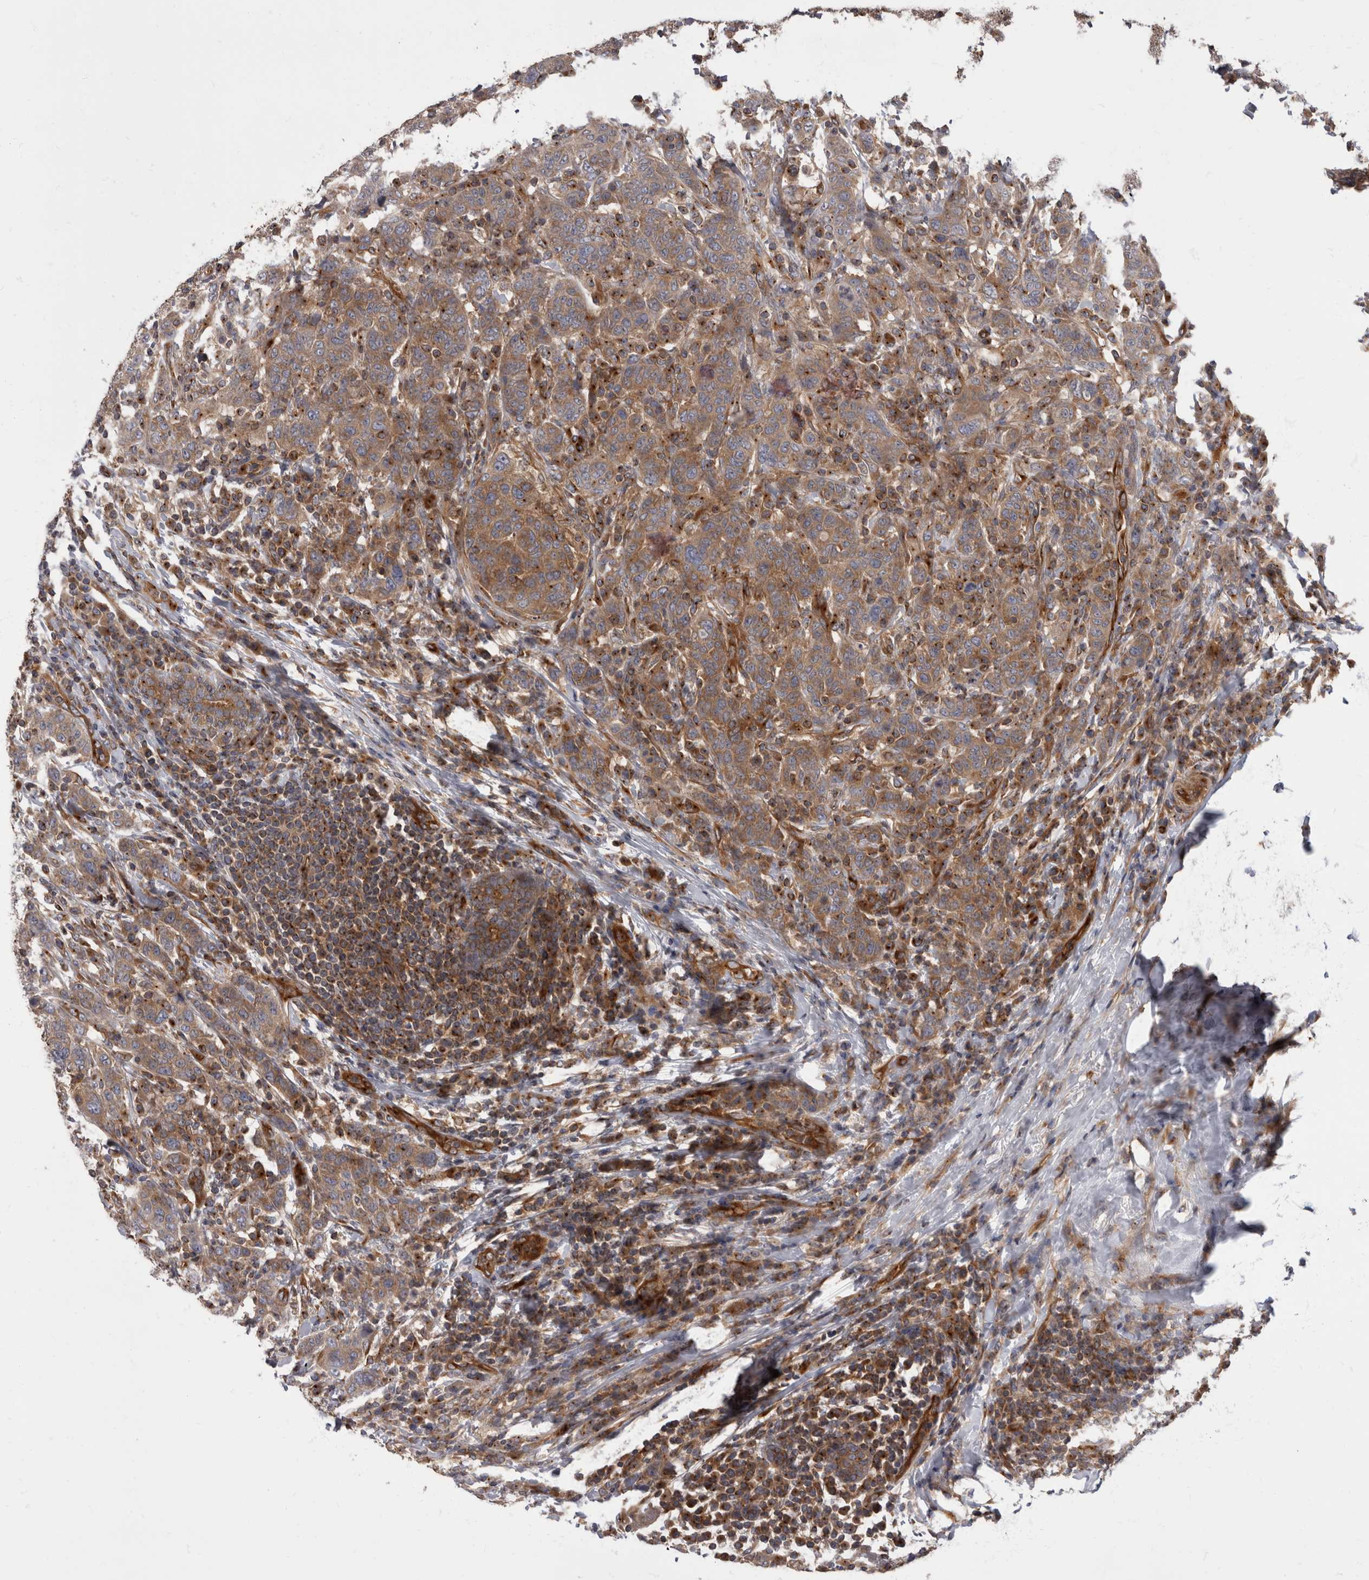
{"staining": {"intensity": "moderate", "quantity": ">75%", "location": "cytoplasmic/membranous"}, "tissue": "breast cancer", "cell_type": "Tumor cells", "image_type": "cancer", "snomed": [{"axis": "morphology", "description": "Duct carcinoma"}, {"axis": "topography", "description": "Breast"}], "caption": "High-power microscopy captured an immunohistochemistry (IHC) photomicrograph of breast invasive ductal carcinoma, revealing moderate cytoplasmic/membranous staining in about >75% of tumor cells. (DAB (3,3'-diaminobenzidine) IHC with brightfield microscopy, high magnification).", "gene": "HOOK3", "patient": {"sex": "female", "age": 37}}